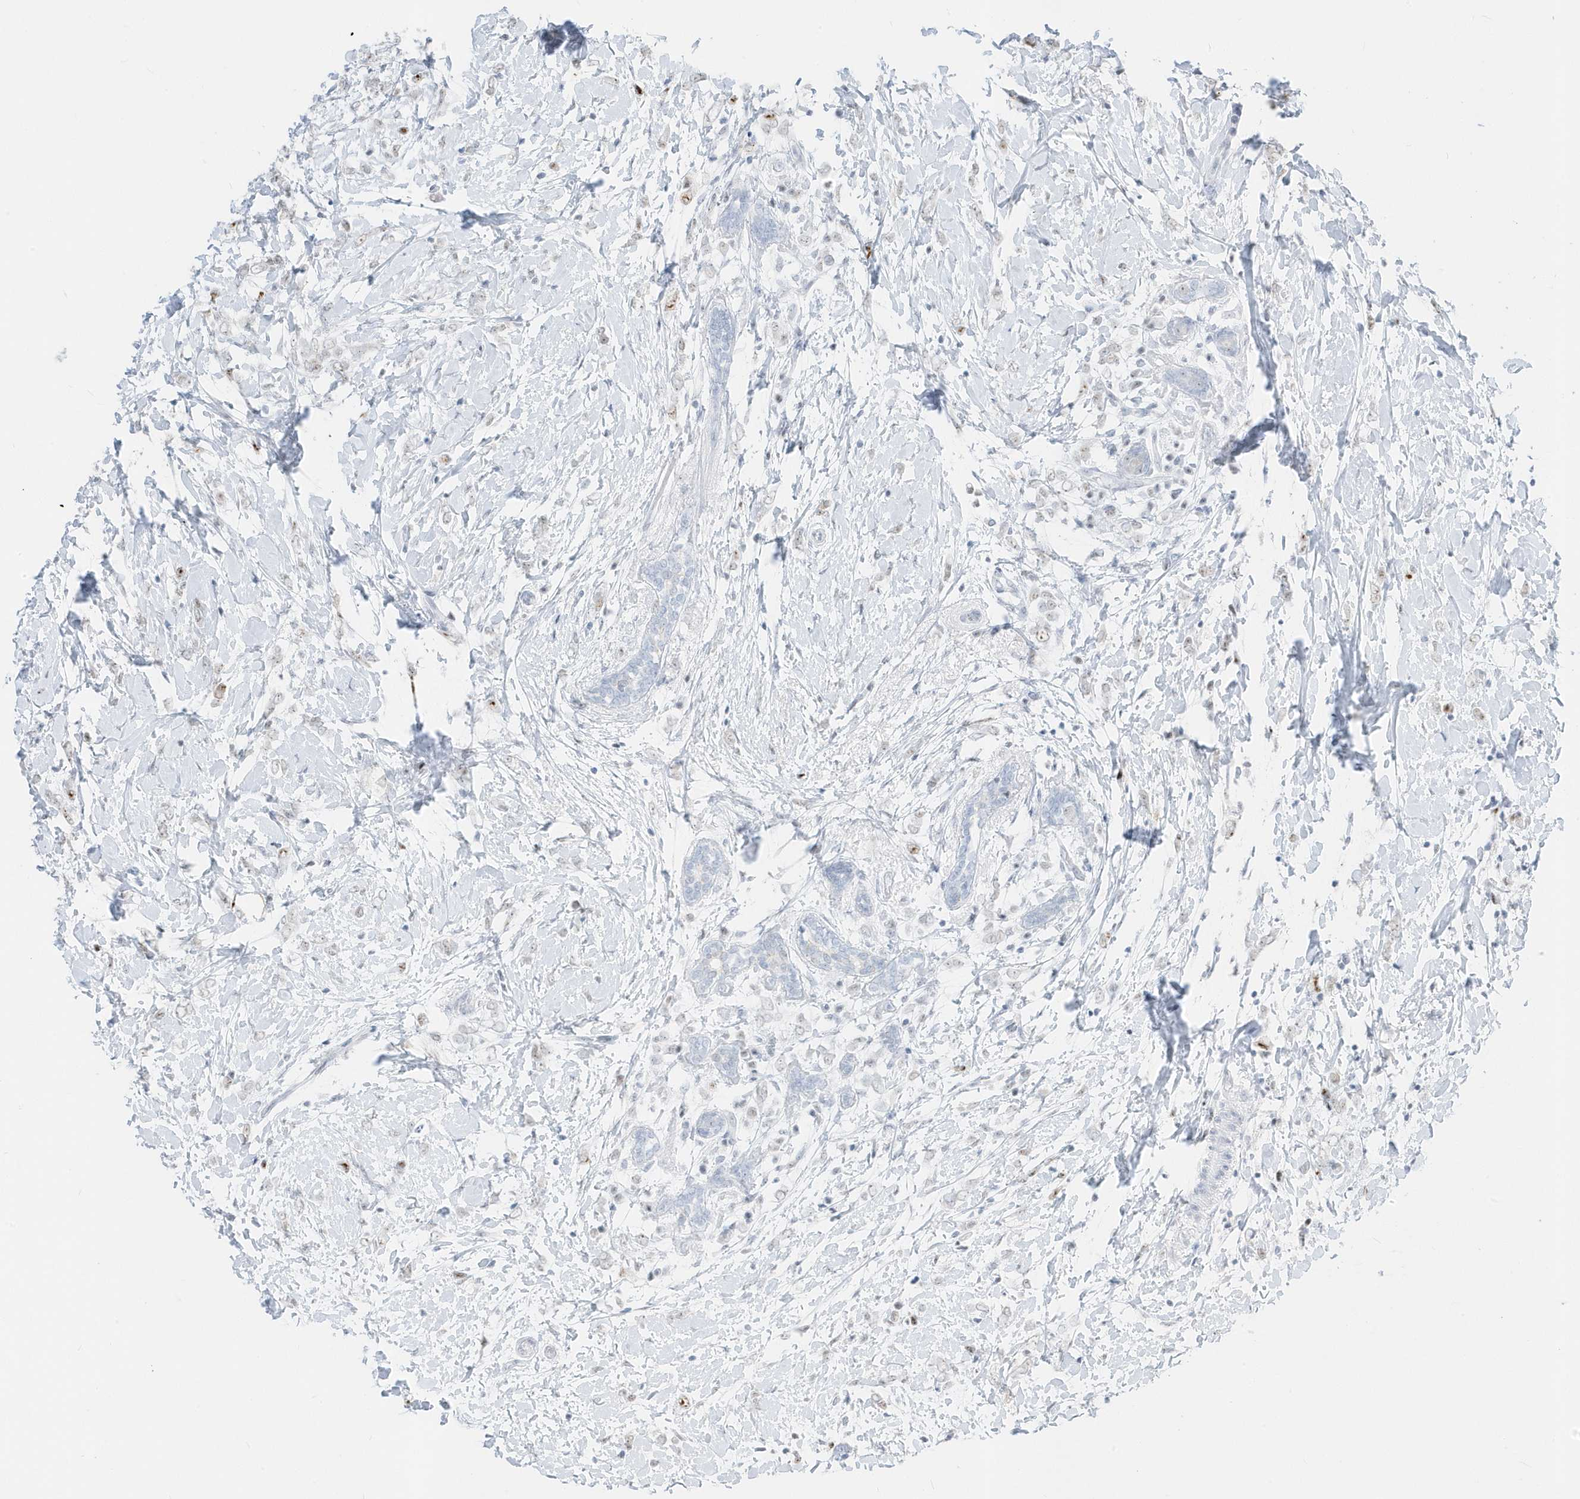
{"staining": {"intensity": "negative", "quantity": "none", "location": "none"}, "tissue": "breast cancer", "cell_type": "Tumor cells", "image_type": "cancer", "snomed": [{"axis": "morphology", "description": "Normal tissue, NOS"}, {"axis": "morphology", "description": "Lobular carcinoma"}, {"axis": "topography", "description": "Breast"}], "caption": "The image reveals no staining of tumor cells in breast lobular carcinoma.", "gene": "PLEKHN1", "patient": {"sex": "female", "age": 47}}